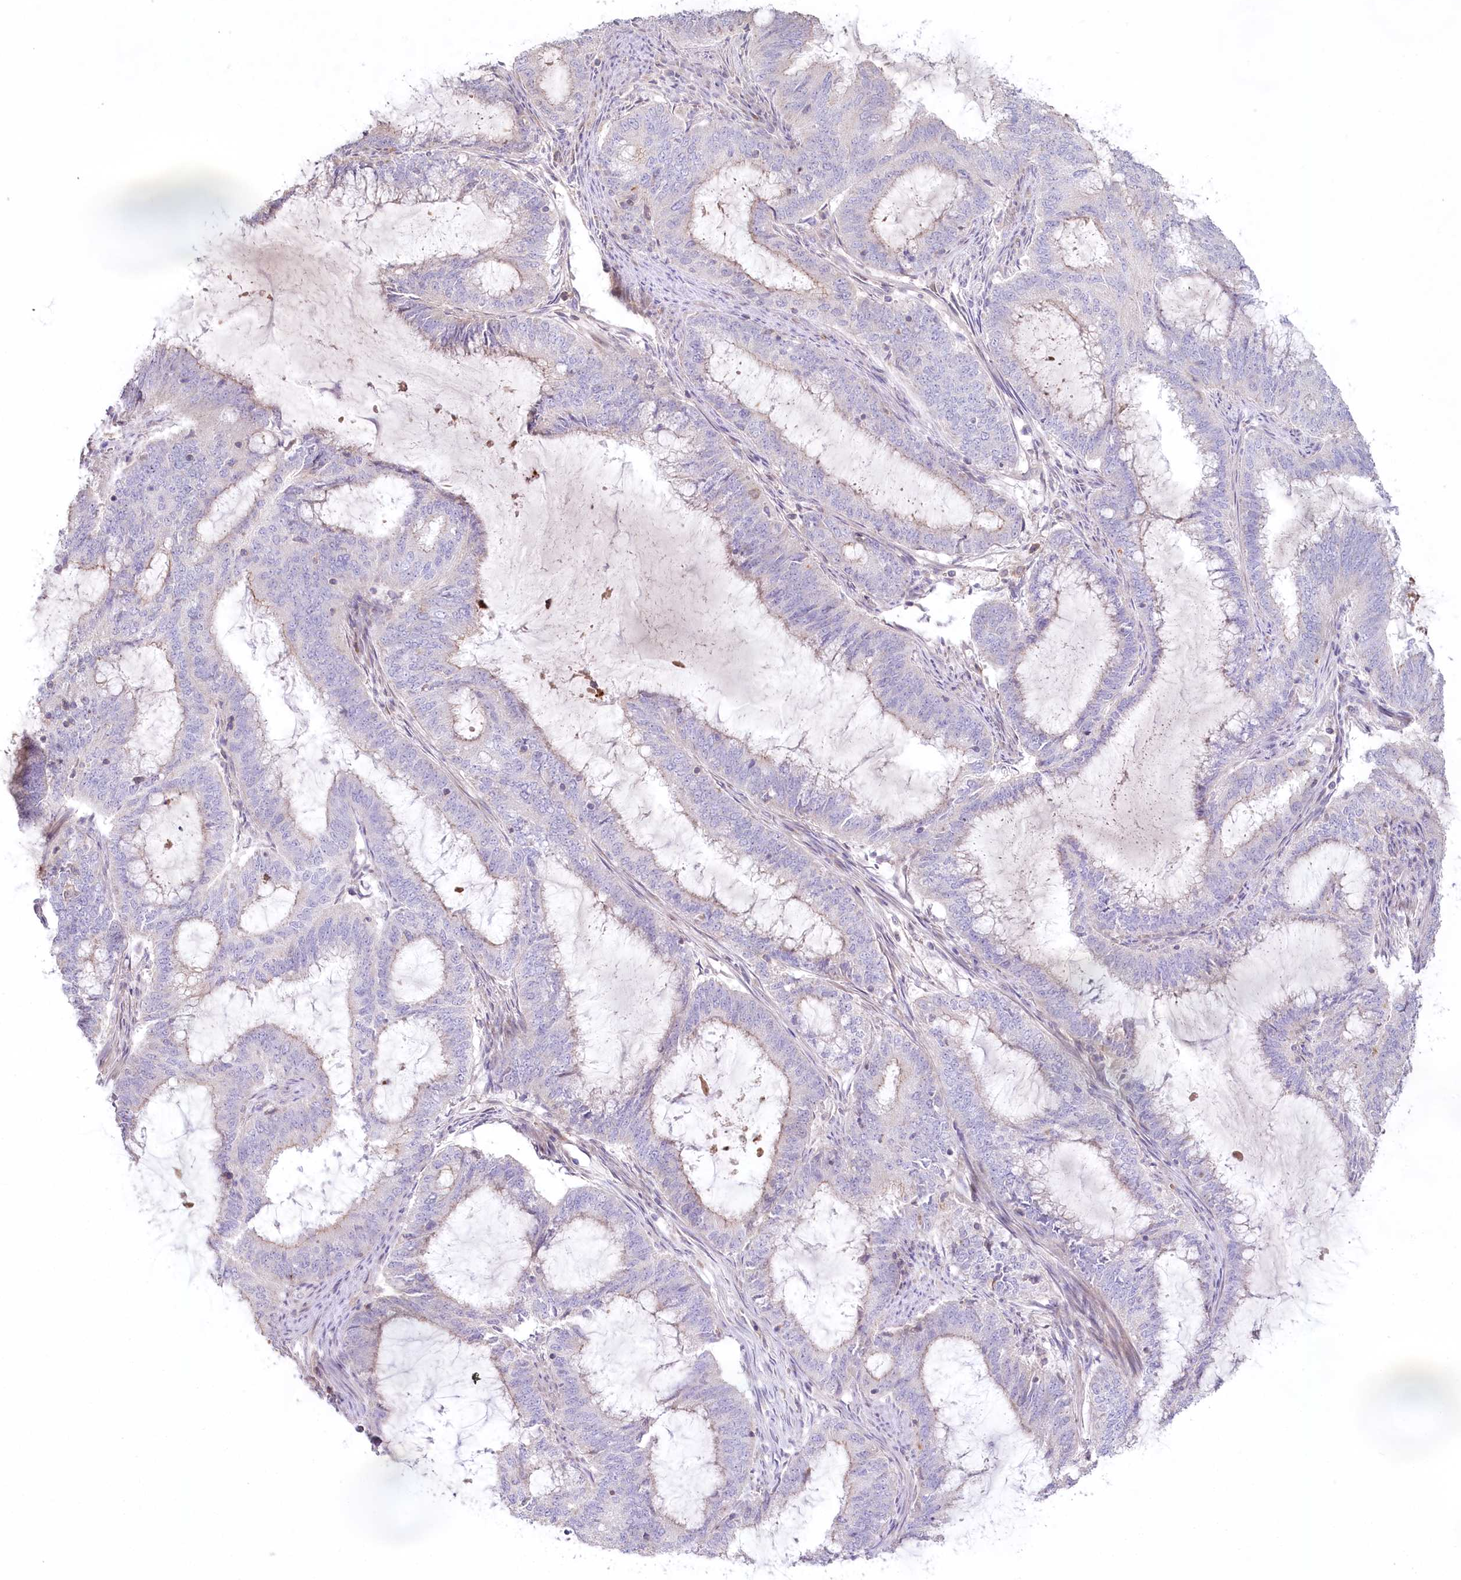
{"staining": {"intensity": "negative", "quantity": "none", "location": "none"}, "tissue": "endometrial cancer", "cell_type": "Tumor cells", "image_type": "cancer", "snomed": [{"axis": "morphology", "description": "Adenocarcinoma, NOS"}, {"axis": "topography", "description": "Endometrium"}], "caption": "The immunohistochemistry micrograph has no significant staining in tumor cells of endometrial adenocarcinoma tissue.", "gene": "SLC6A11", "patient": {"sex": "female", "age": 51}}